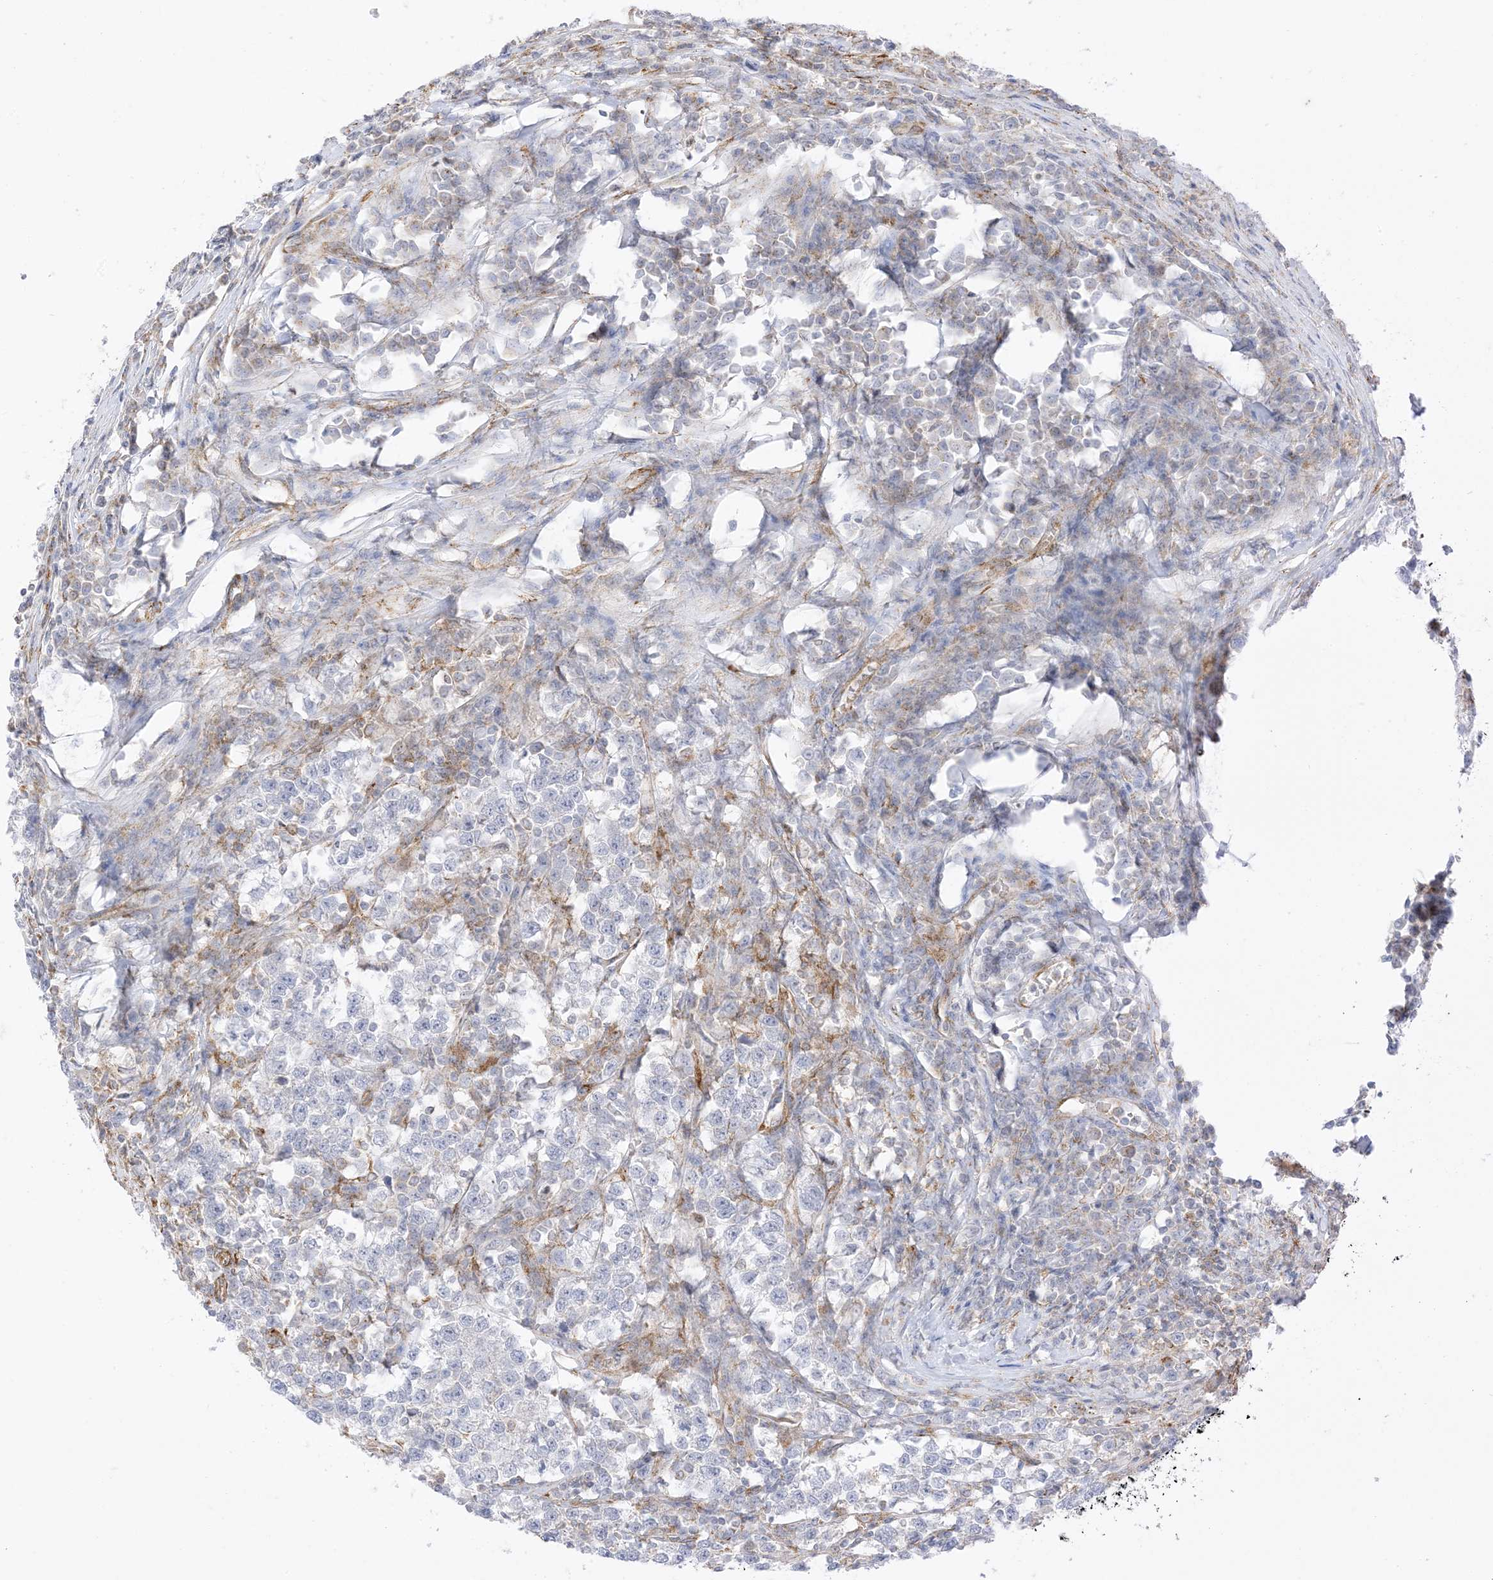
{"staining": {"intensity": "negative", "quantity": "none", "location": "none"}, "tissue": "testis cancer", "cell_type": "Tumor cells", "image_type": "cancer", "snomed": [{"axis": "morphology", "description": "Normal tissue, NOS"}, {"axis": "morphology", "description": "Seminoma, NOS"}, {"axis": "topography", "description": "Testis"}], "caption": "Histopathology image shows no significant protein positivity in tumor cells of seminoma (testis).", "gene": "RAC1", "patient": {"sex": "male", "age": 43}}